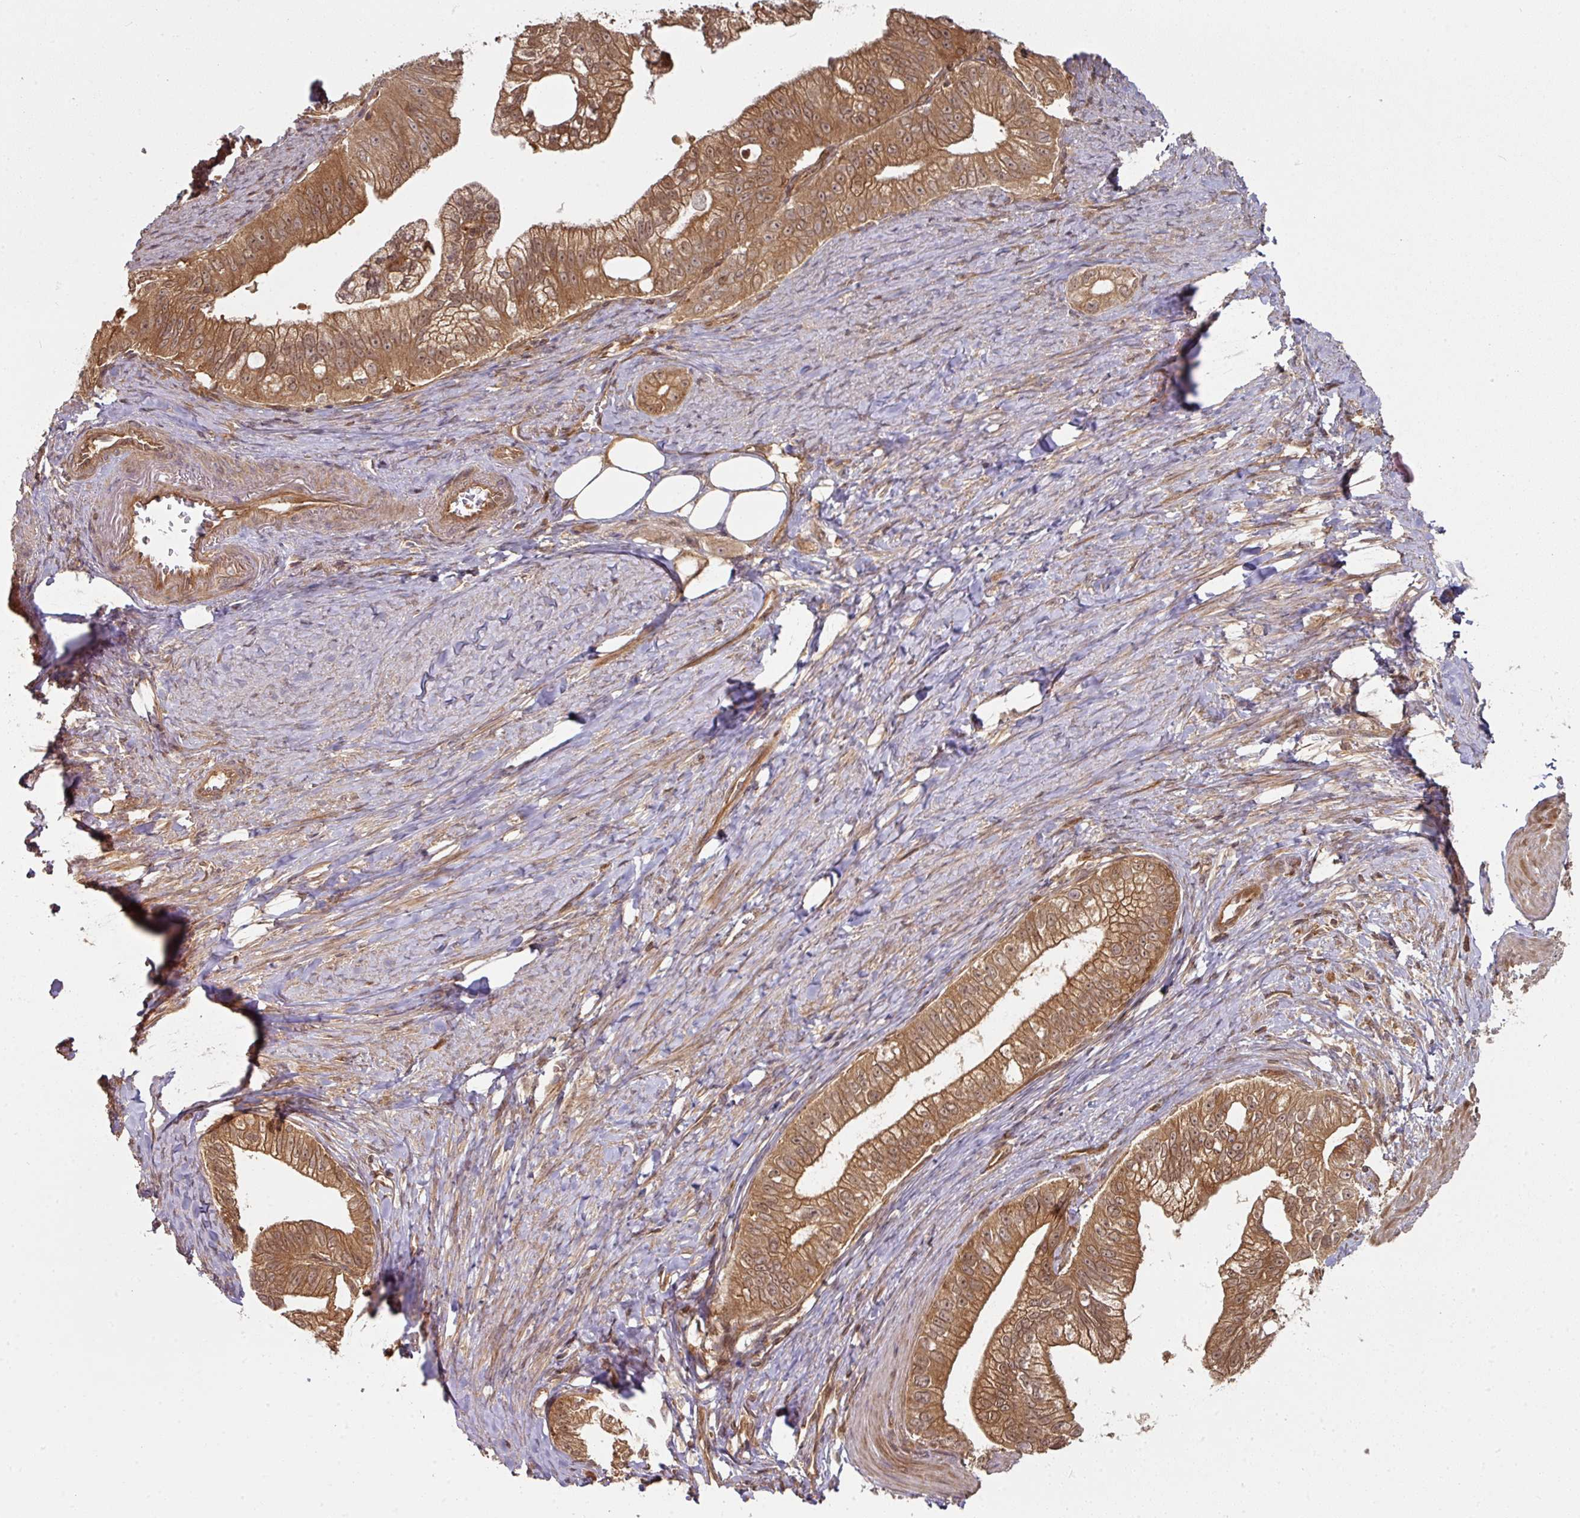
{"staining": {"intensity": "moderate", "quantity": ">75%", "location": "cytoplasmic/membranous"}, "tissue": "pancreatic cancer", "cell_type": "Tumor cells", "image_type": "cancer", "snomed": [{"axis": "morphology", "description": "Adenocarcinoma, NOS"}, {"axis": "topography", "description": "Pancreas"}], "caption": "Human pancreatic cancer stained for a protein (brown) exhibits moderate cytoplasmic/membranous positive expression in approximately >75% of tumor cells.", "gene": "EIF4EBP2", "patient": {"sex": "male", "age": 70}}